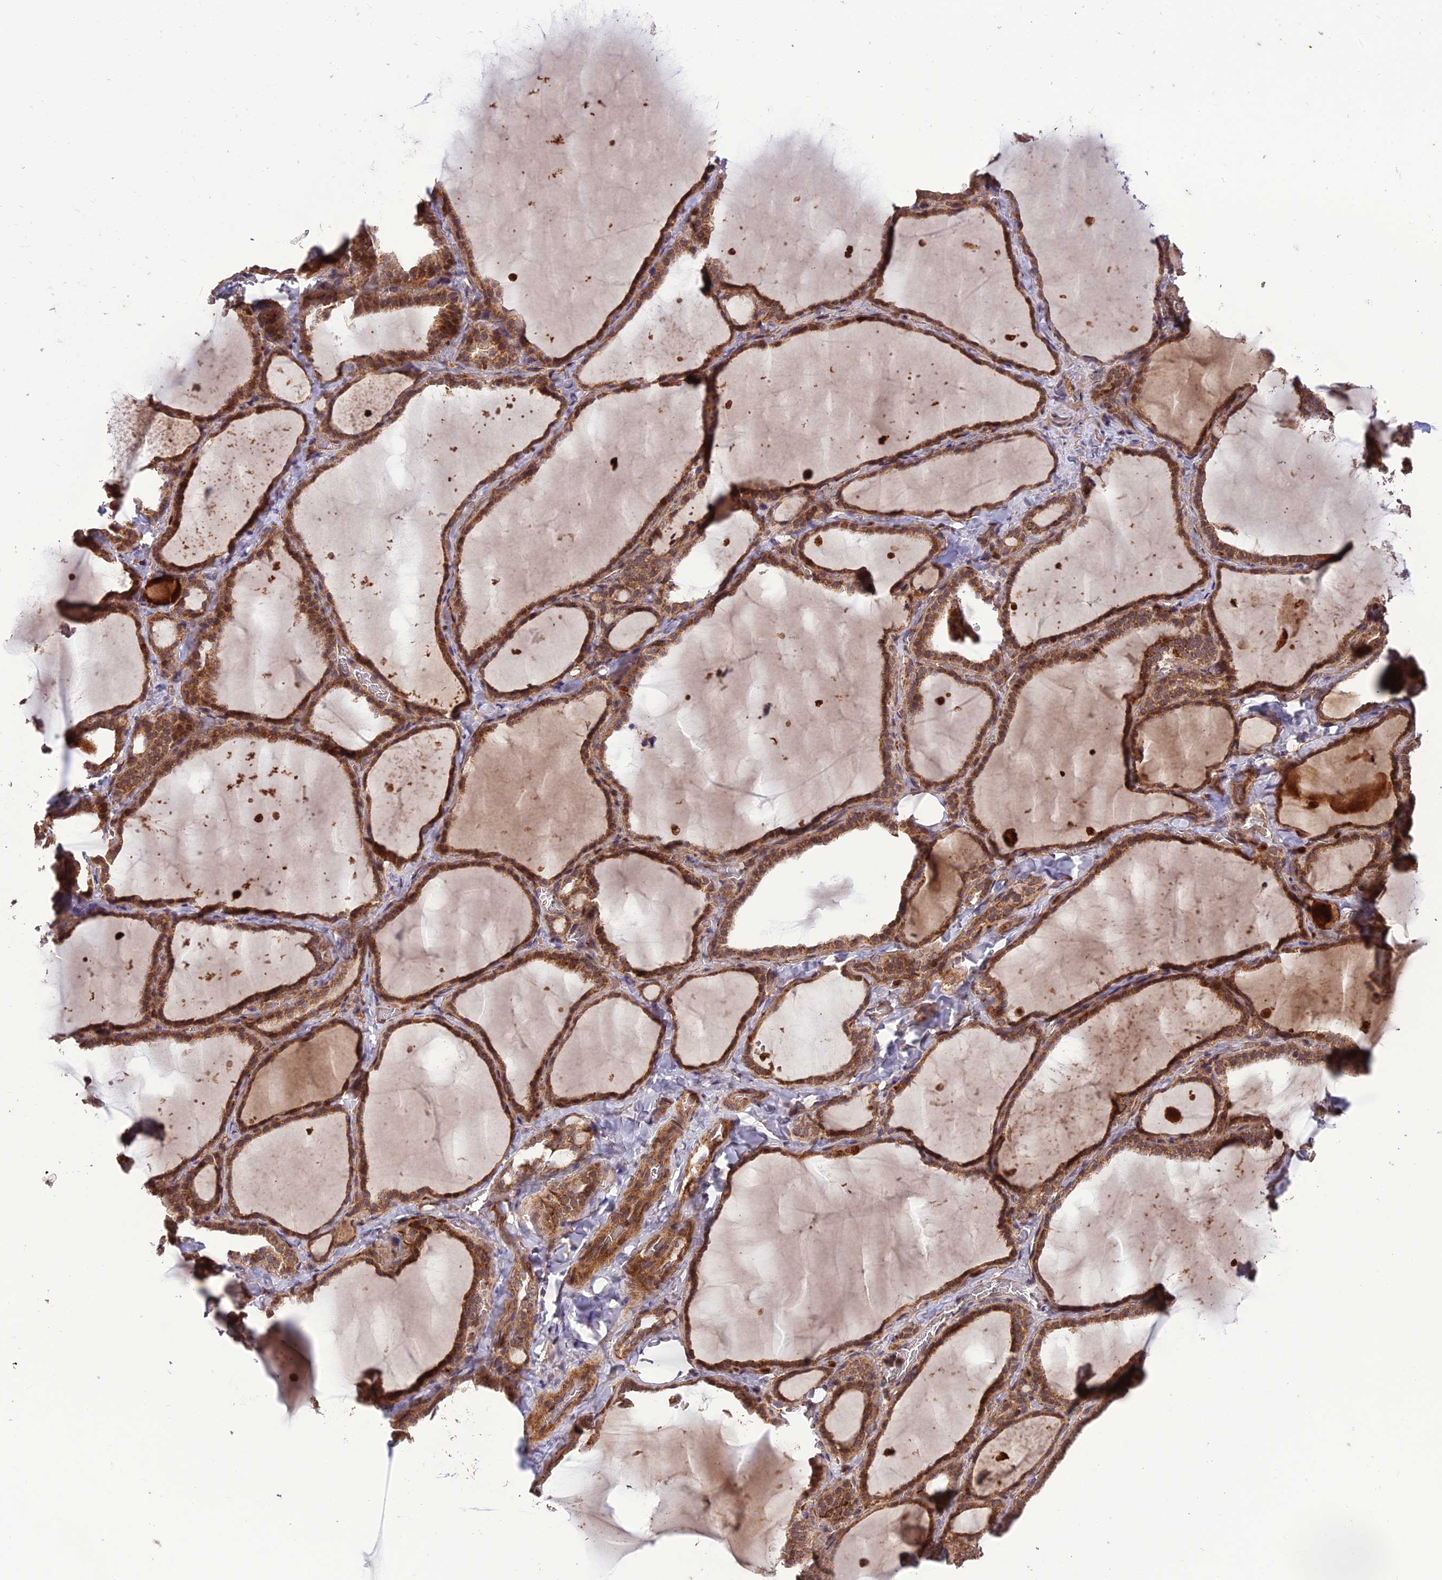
{"staining": {"intensity": "moderate", "quantity": ">75%", "location": "cytoplasmic/membranous"}, "tissue": "thyroid gland", "cell_type": "Glandular cells", "image_type": "normal", "snomed": [{"axis": "morphology", "description": "Normal tissue, NOS"}, {"axis": "topography", "description": "Thyroid gland"}], "caption": "A photomicrograph of thyroid gland stained for a protein demonstrates moderate cytoplasmic/membranous brown staining in glandular cells. (DAB IHC, brown staining for protein, blue staining for nuclei).", "gene": "NDUFC1", "patient": {"sex": "female", "age": 22}}